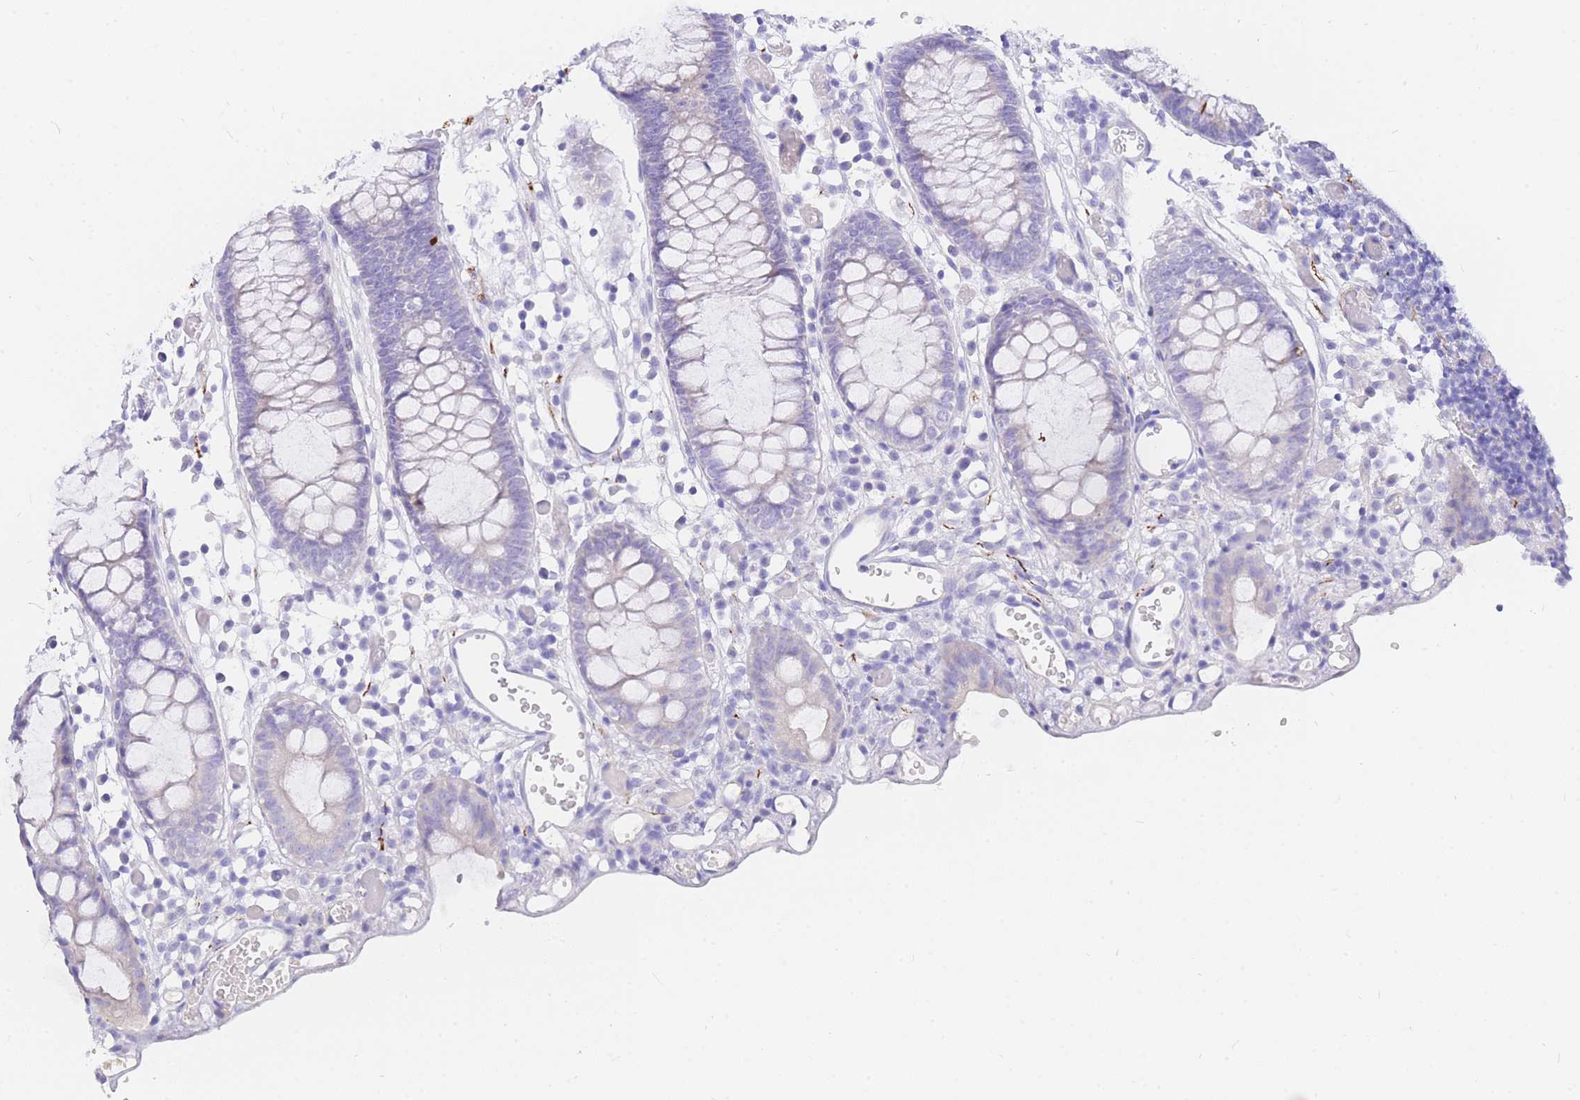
{"staining": {"intensity": "negative", "quantity": "none", "location": "none"}, "tissue": "colon", "cell_type": "Endothelial cells", "image_type": "normal", "snomed": [{"axis": "morphology", "description": "Normal tissue, NOS"}, {"axis": "topography", "description": "Colon"}], "caption": "Image shows no protein staining in endothelial cells of normal colon.", "gene": "UPK1A", "patient": {"sex": "male", "age": 14}}